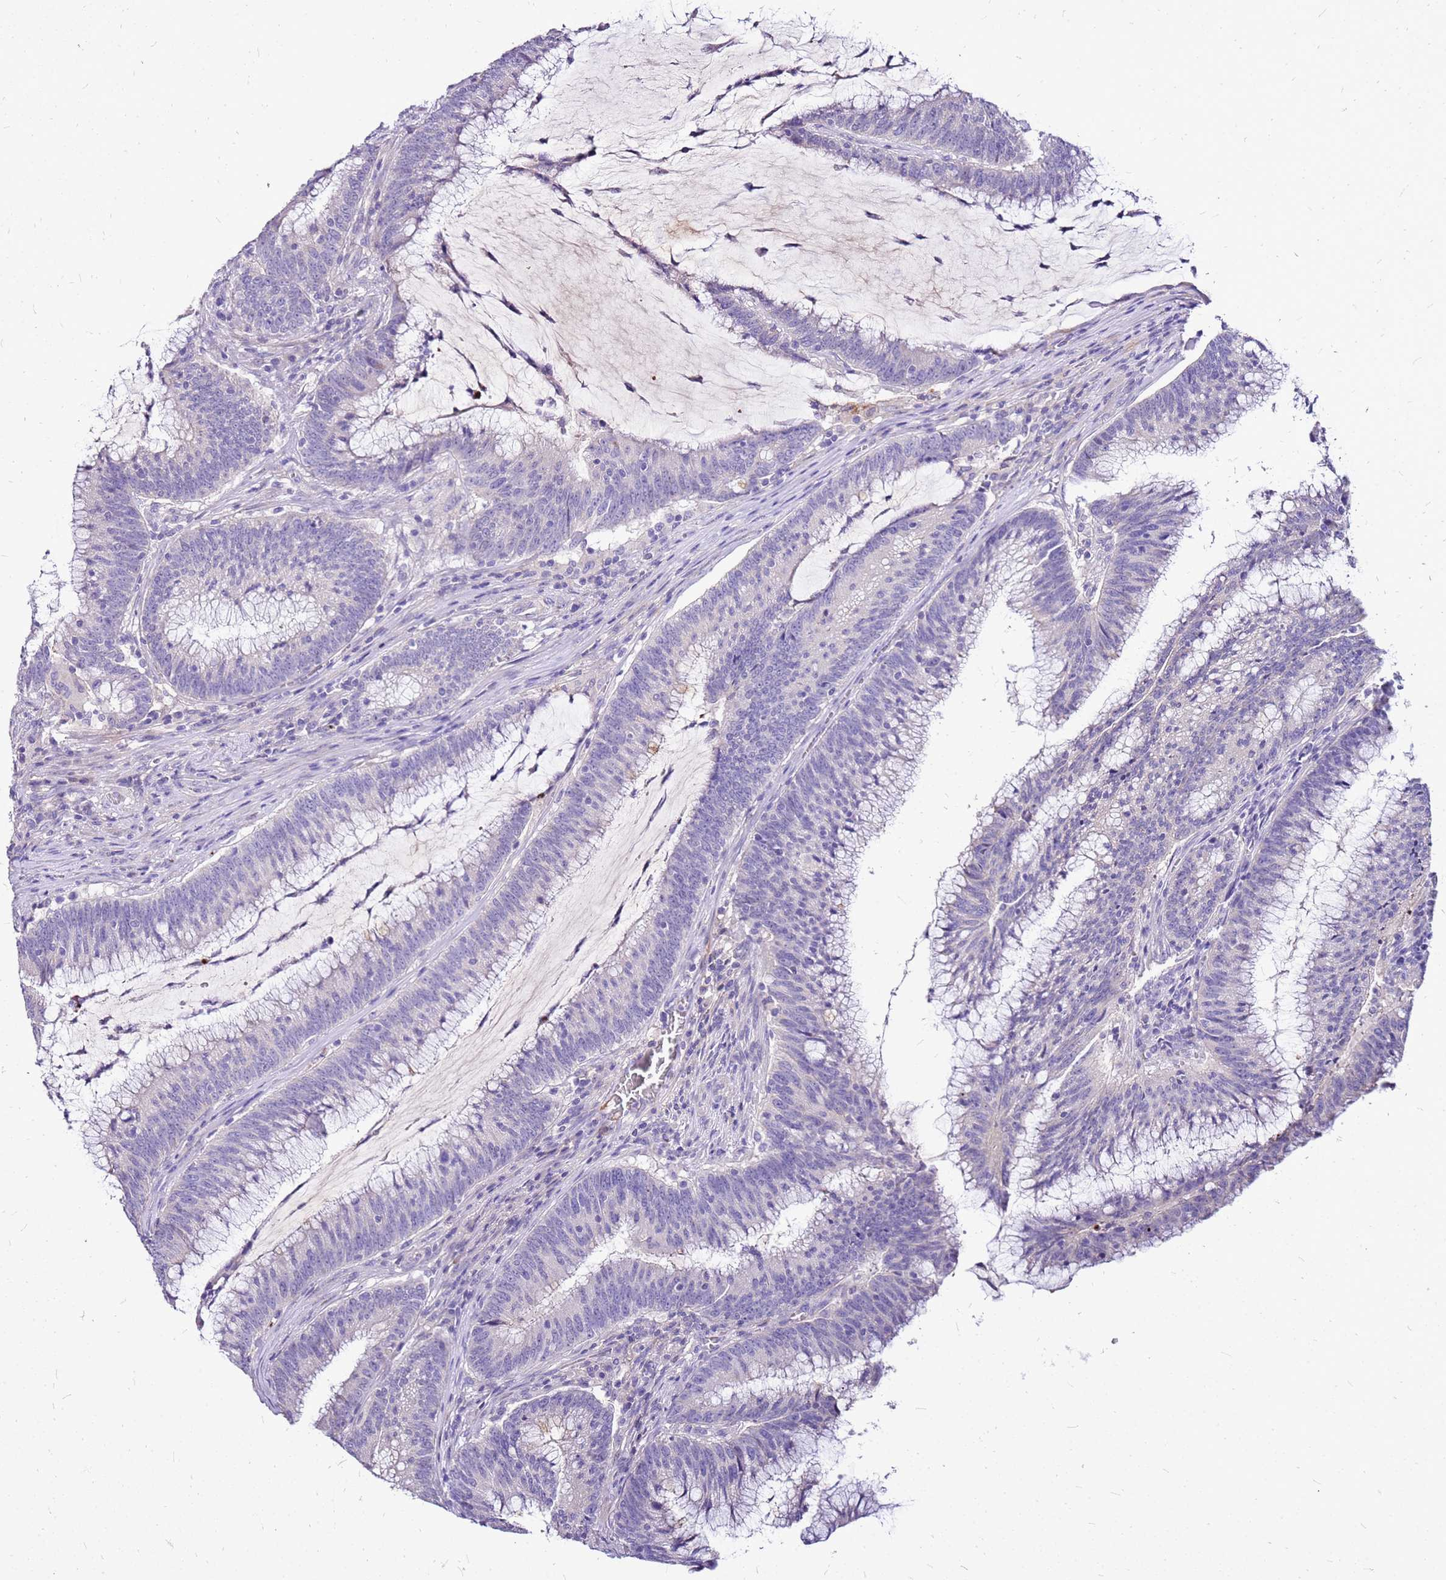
{"staining": {"intensity": "negative", "quantity": "none", "location": "none"}, "tissue": "colorectal cancer", "cell_type": "Tumor cells", "image_type": "cancer", "snomed": [{"axis": "morphology", "description": "Adenocarcinoma, NOS"}, {"axis": "topography", "description": "Rectum"}], "caption": "The immunohistochemistry (IHC) photomicrograph has no significant staining in tumor cells of colorectal adenocarcinoma tissue.", "gene": "DCDC2B", "patient": {"sex": "female", "age": 77}}